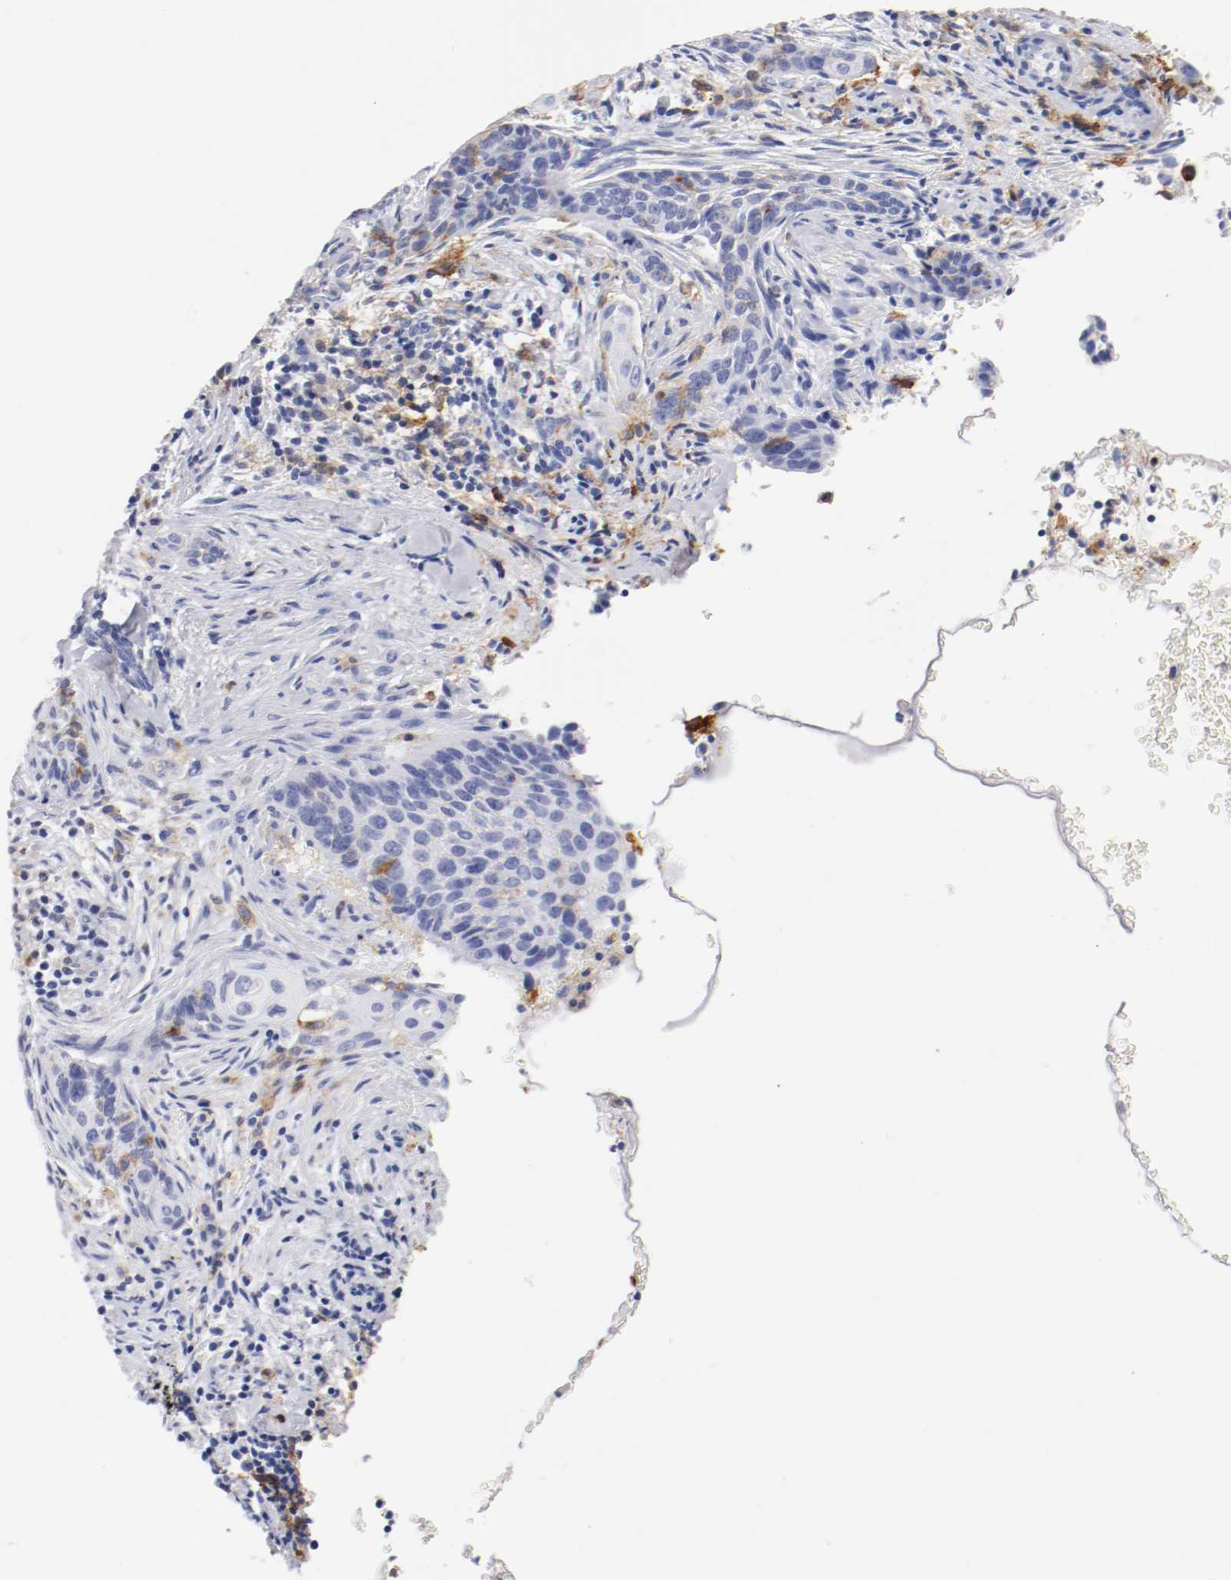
{"staining": {"intensity": "negative", "quantity": "none", "location": "none"}, "tissue": "cervical cancer", "cell_type": "Tumor cells", "image_type": "cancer", "snomed": [{"axis": "morphology", "description": "Squamous cell carcinoma, NOS"}, {"axis": "topography", "description": "Cervix"}], "caption": "A histopathology image of cervical cancer stained for a protein demonstrates no brown staining in tumor cells.", "gene": "ITGAX", "patient": {"sex": "female", "age": 33}}